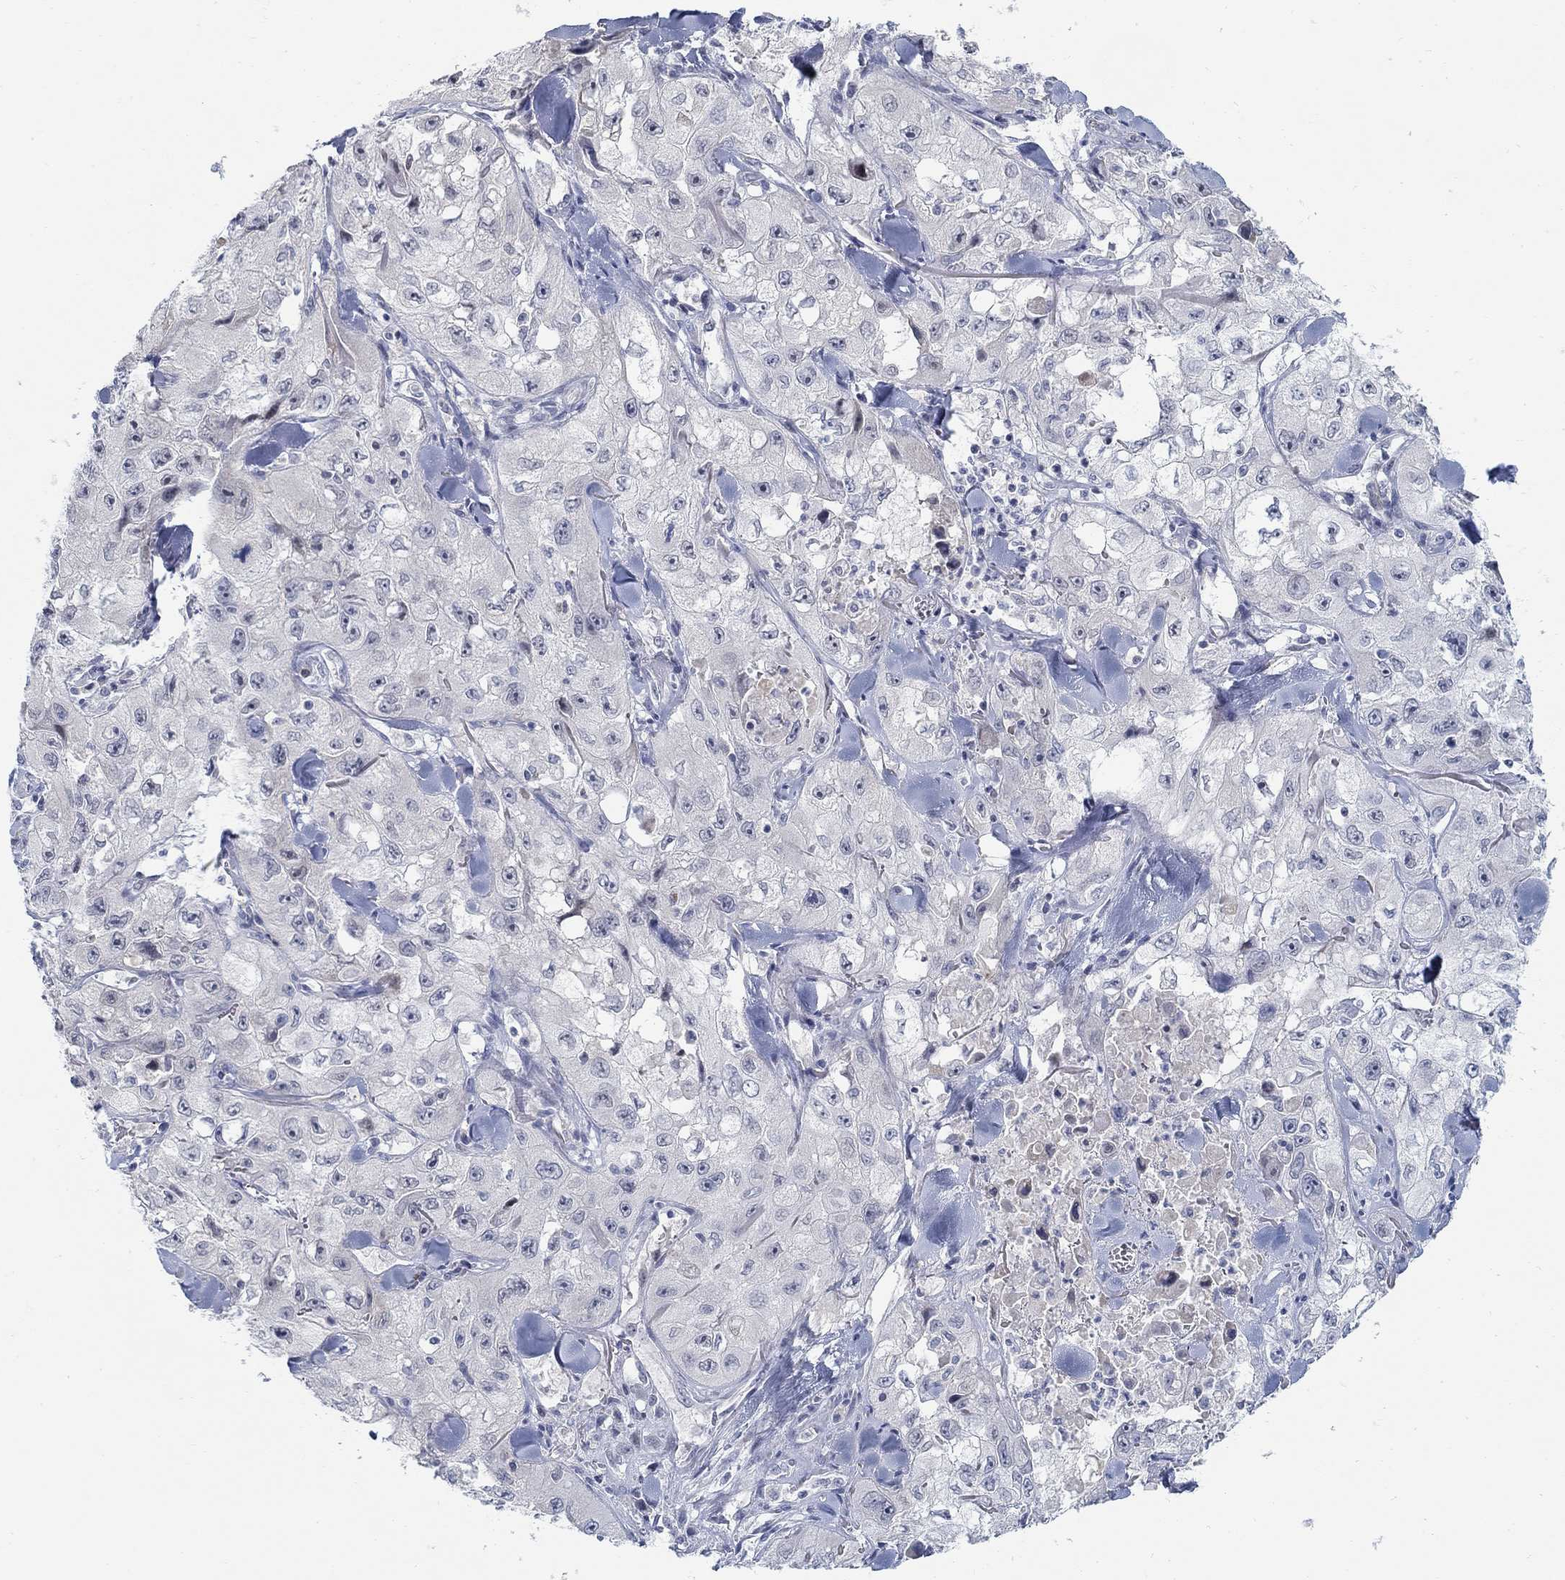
{"staining": {"intensity": "negative", "quantity": "none", "location": "none"}, "tissue": "skin cancer", "cell_type": "Tumor cells", "image_type": "cancer", "snomed": [{"axis": "morphology", "description": "Squamous cell carcinoma, NOS"}, {"axis": "topography", "description": "Skin"}, {"axis": "topography", "description": "Subcutis"}], "caption": "Photomicrograph shows no protein positivity in tumor cells of skin cancer tissue.", "gene": "ANO7", "patient": {"sex": "male", "age": 73}}